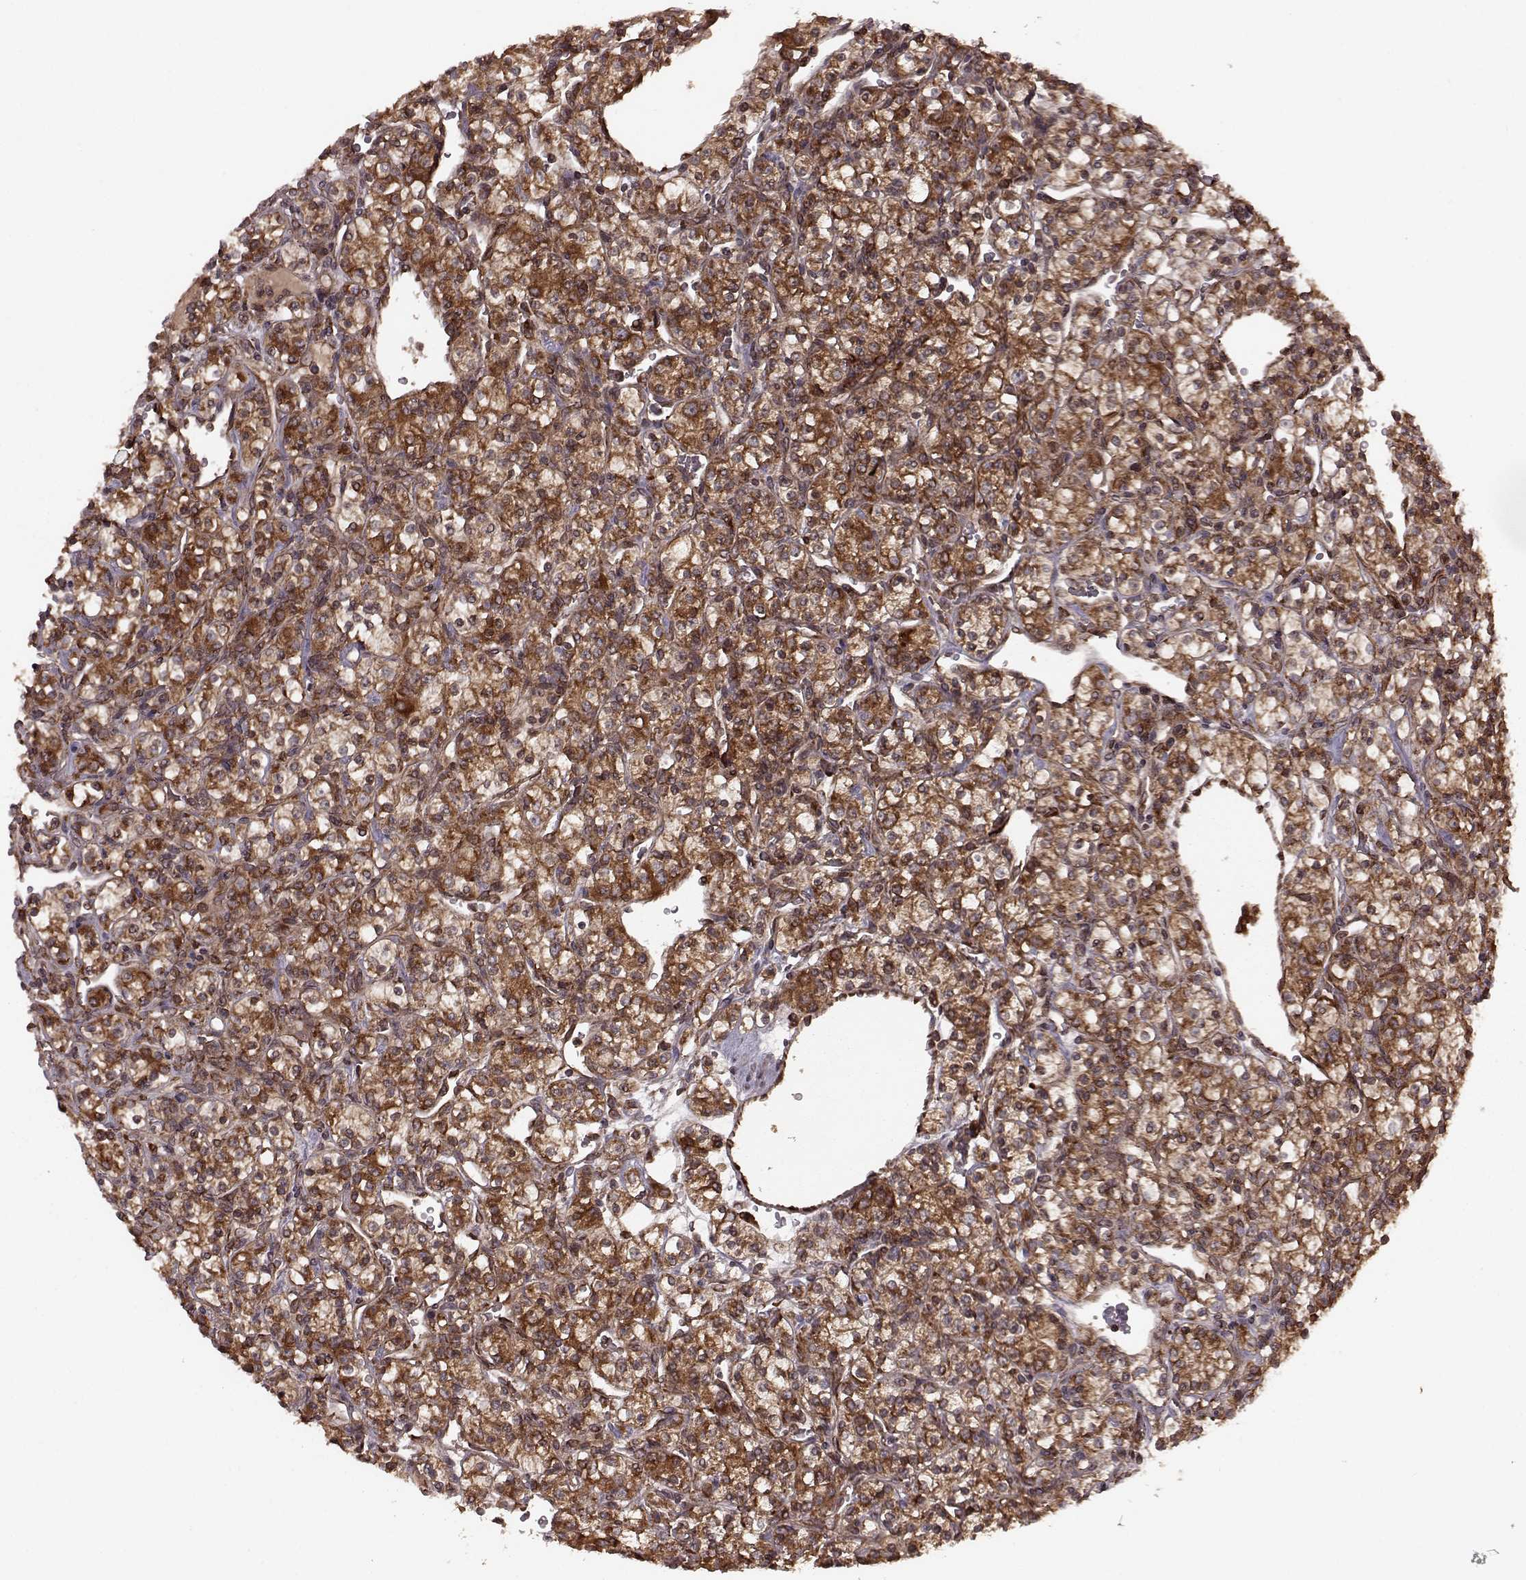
{"staining": {"intensity": "strong", "quantity": ">75%", "location": "cytoplasmic/membranous"}, "tissue": "renal cancer", "cell_type": "Tumor cells", "image_type": "cancer", "snomed": [{"axis": "morphology", "description": "Adenocarcinoma, NOS"}, {"axis": "topography", "description": "Kidney"}], "caption": "There is high levels of strong cytoplasmic/membranous positivity in tumor cells of renal cancer, as demonstrated by immunohistochemical staining (brown color).", "gene": "AGPAT1", "patient": {"sex": "male", "age": 77}}